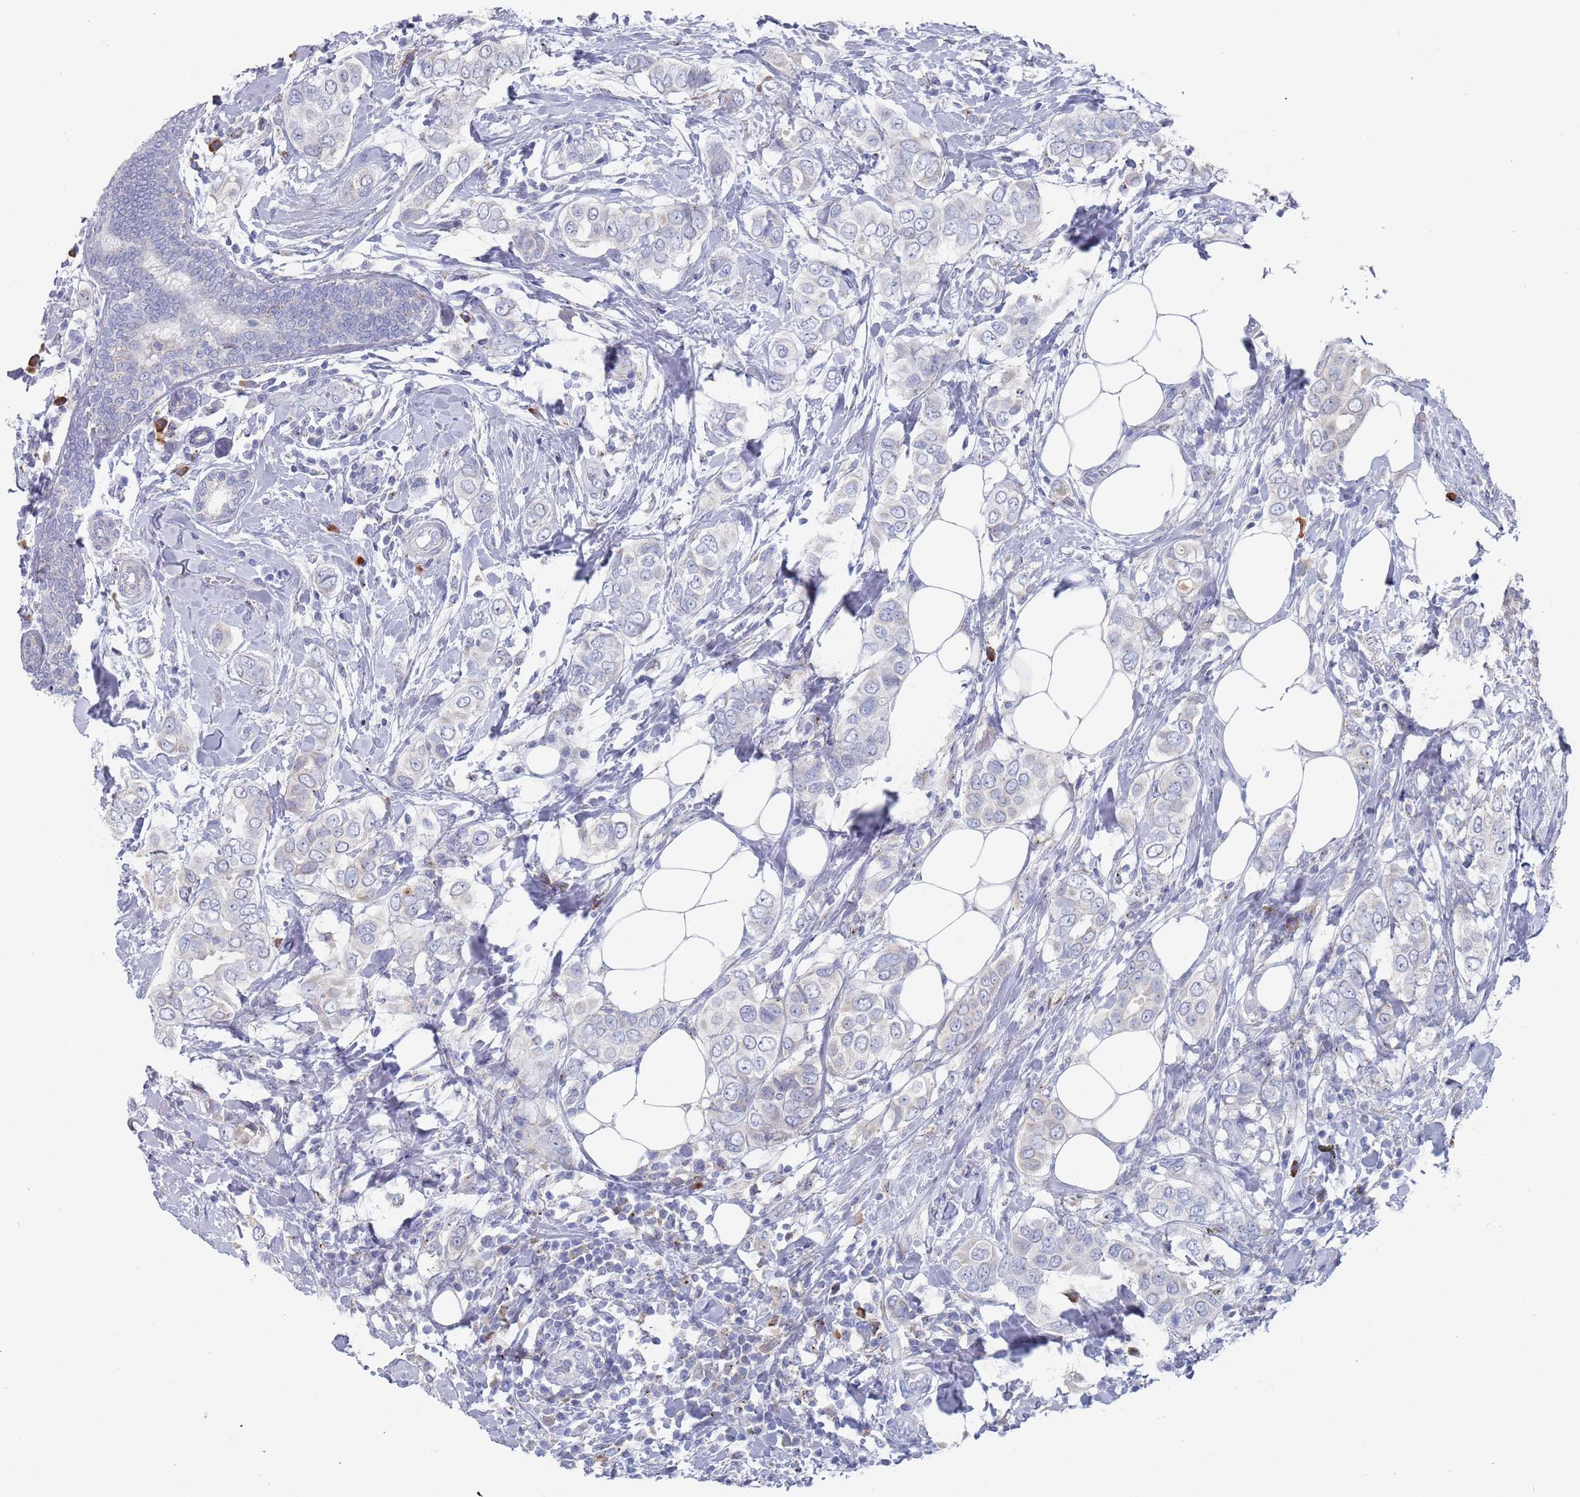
{"staining": {"intensity": "negative", "quantity": "none", "location": "none"}, "tissue": "breast cancer", "cell_type": "Tumor cells", "image_type": "cancer", "snomed": [{"axis": "morphology", "description": "Lobular carcinoma"}, {"axis": "topography", "description": "Breast"}], "caption": "The histopathology image displays no significant staining in tumor cells of breast lobular carcinoma.", "gene": "MAT1A", "patient": {"sex": "female", "age": 51}}